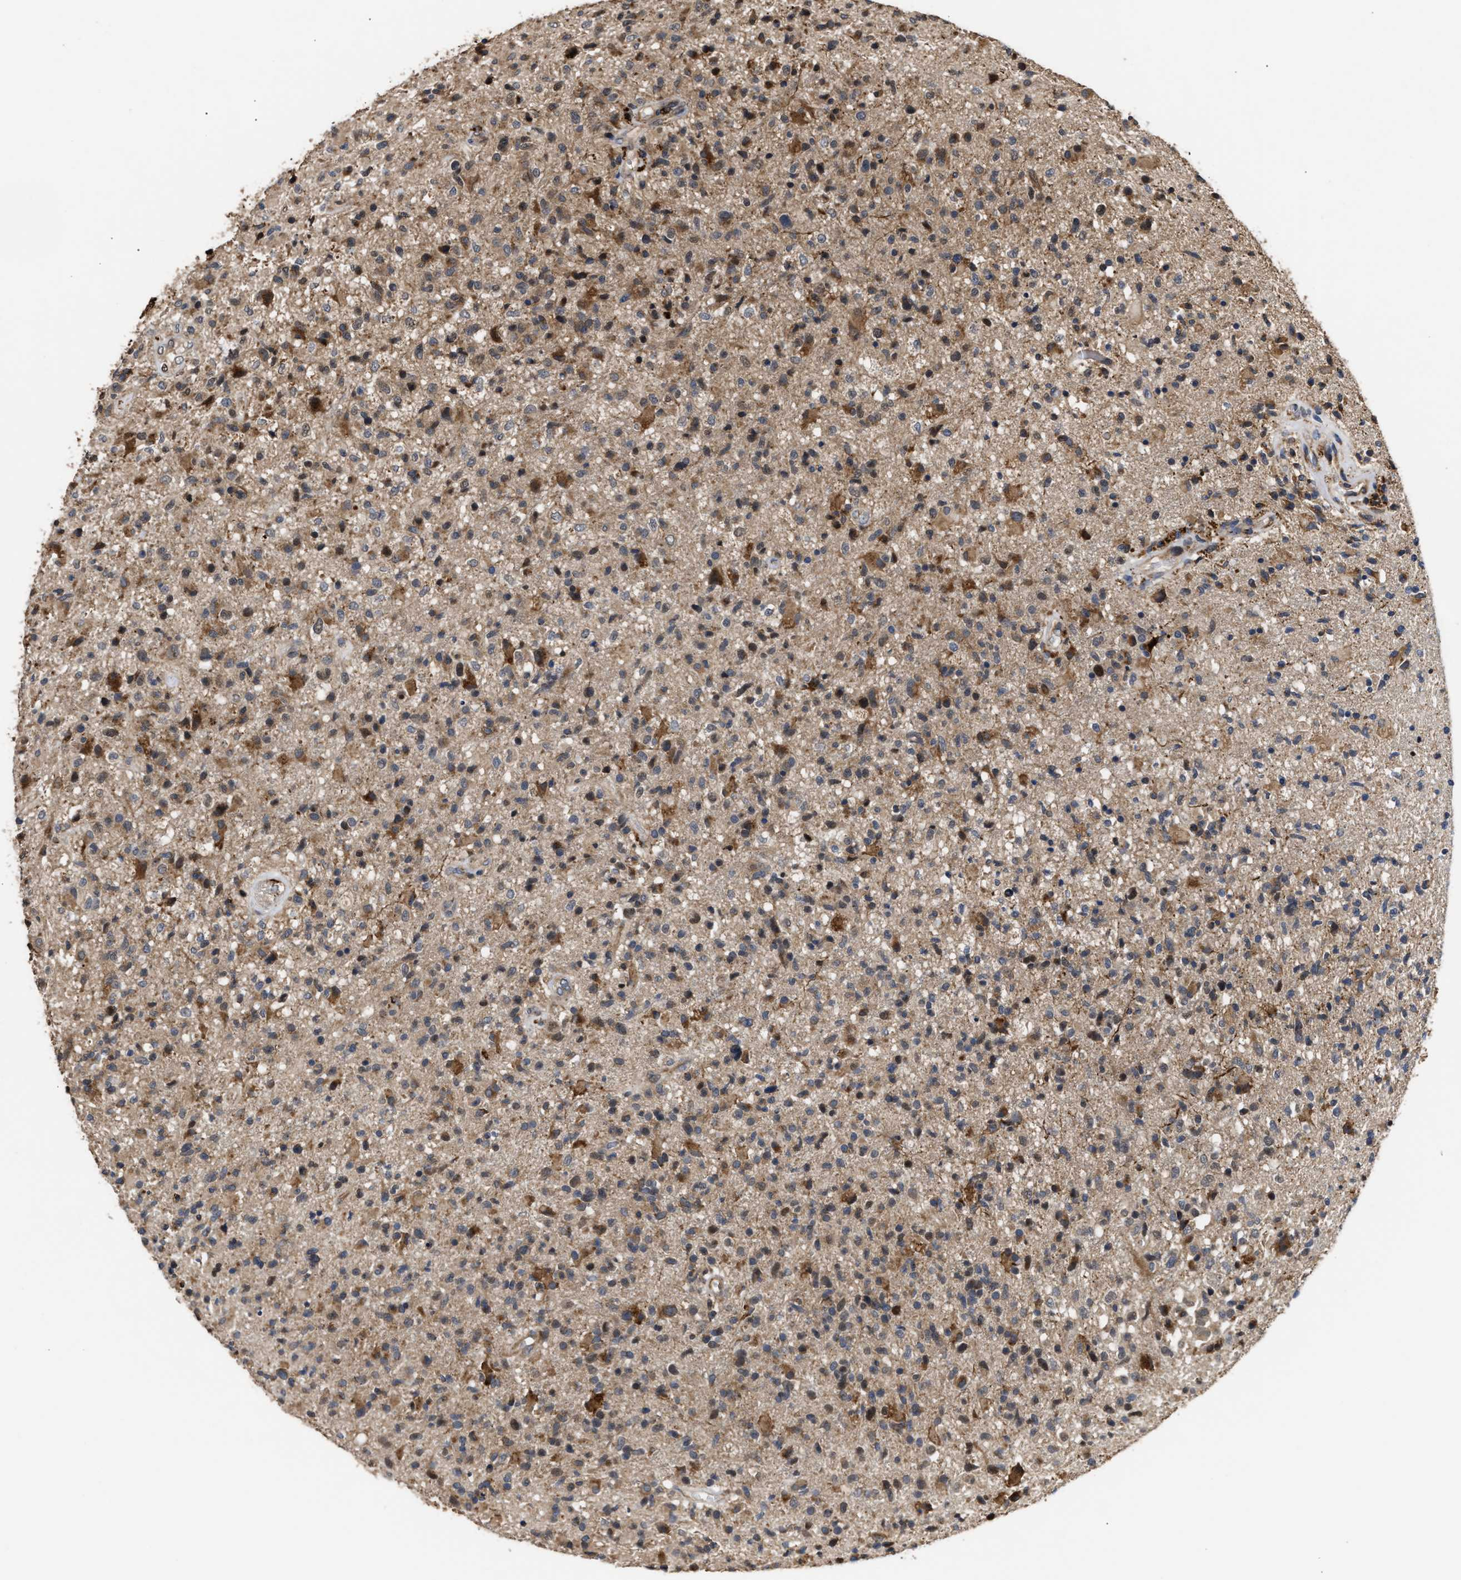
{"staining": {"intensity": "moderate", "quantity": "<25%", "location": "cytoplasmic/membranous"}, "tissue": "glioma", "cell_type": "Tumor cells", "image_type": "cancer", "snomed": [{"axis": "morphology", "description": "Glioma, malignant, High grade"}, {"axis": "topography", "description": "Brain"}], "caption": "A micrograph of human malignant high-grade glioma stained for a protein exhibits moderate cytoplasmic/membranous brown staining in tumor cells.", "gene": "GOSR1", "patient": {"sex": "male", "age": 72}}